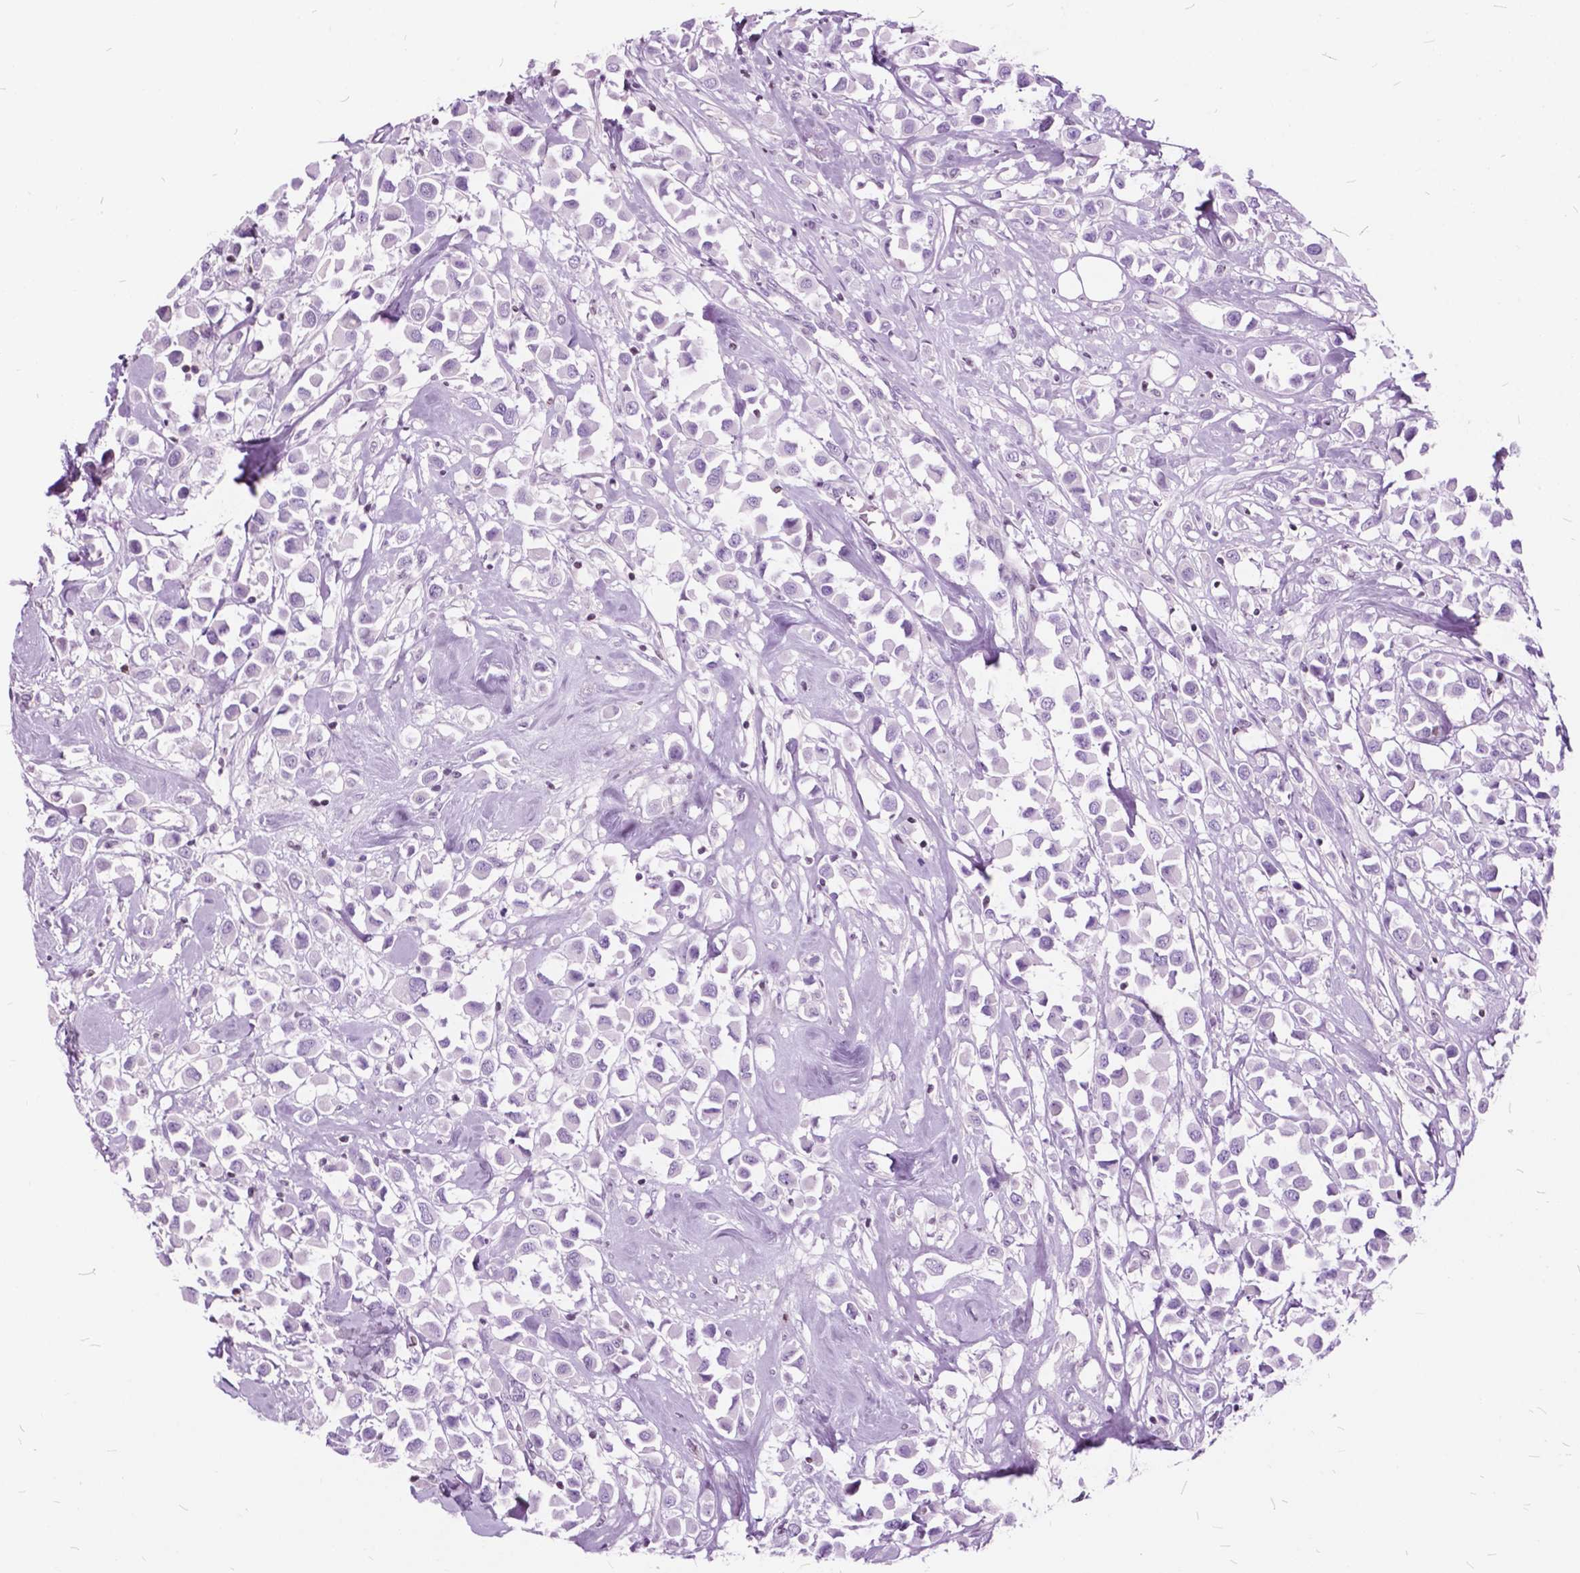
{"staining": {"intensity": "negative", "quantity": "none", "location": "none"}, "tissue": "breast cancer", "cell_type": "Tumor cells", "image_type": "cancer", "snomed": [{"axis": "morphology", "description": "Duct carcinoma"}, {"axis": "topography", "description": "Breast"}], "caption": "DAB immunohistochemical staining of invasive ductal carcinoma (breast) displays no significant positivity in tumor cells.", "gene": "SP140", "patient": {"sex": "female", "age": 61}}